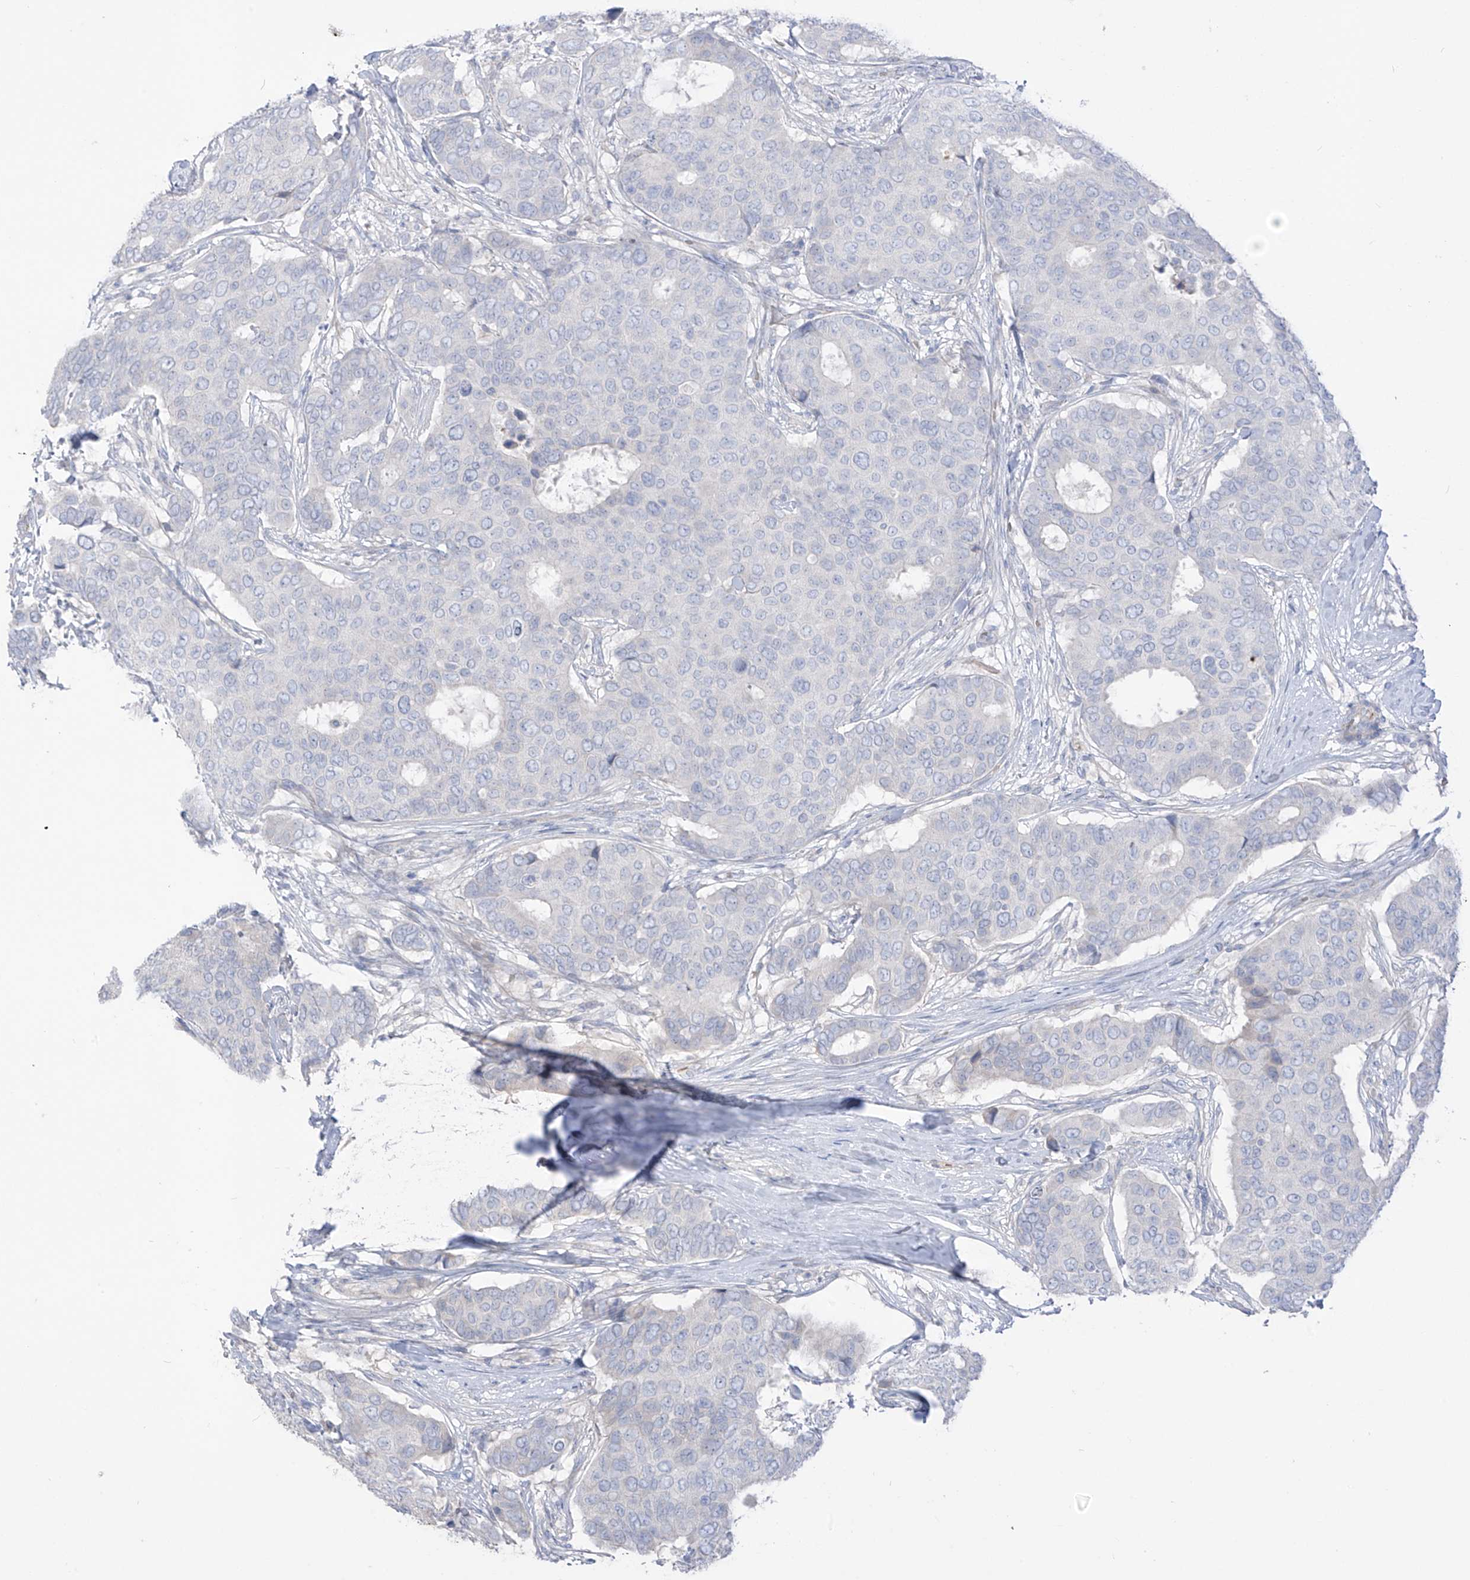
{"staining": {"intensity": "negative", "quantity": "none", "location": "none"}, "tissue": "breast cancer", "cell_type": "Tumor cells", "image_type": "cancer", "snomed": [{"axis": "morphology", "description": "Duct carcinoma"}, {"axis": "topography", "description": "Breast"}], "caption": "The image demonstrates no significant expression in tumor cells of intraductal carcinoma (breast).", "gene": "ASPRV1", "patient": {"sex": "female", "age": 75}}